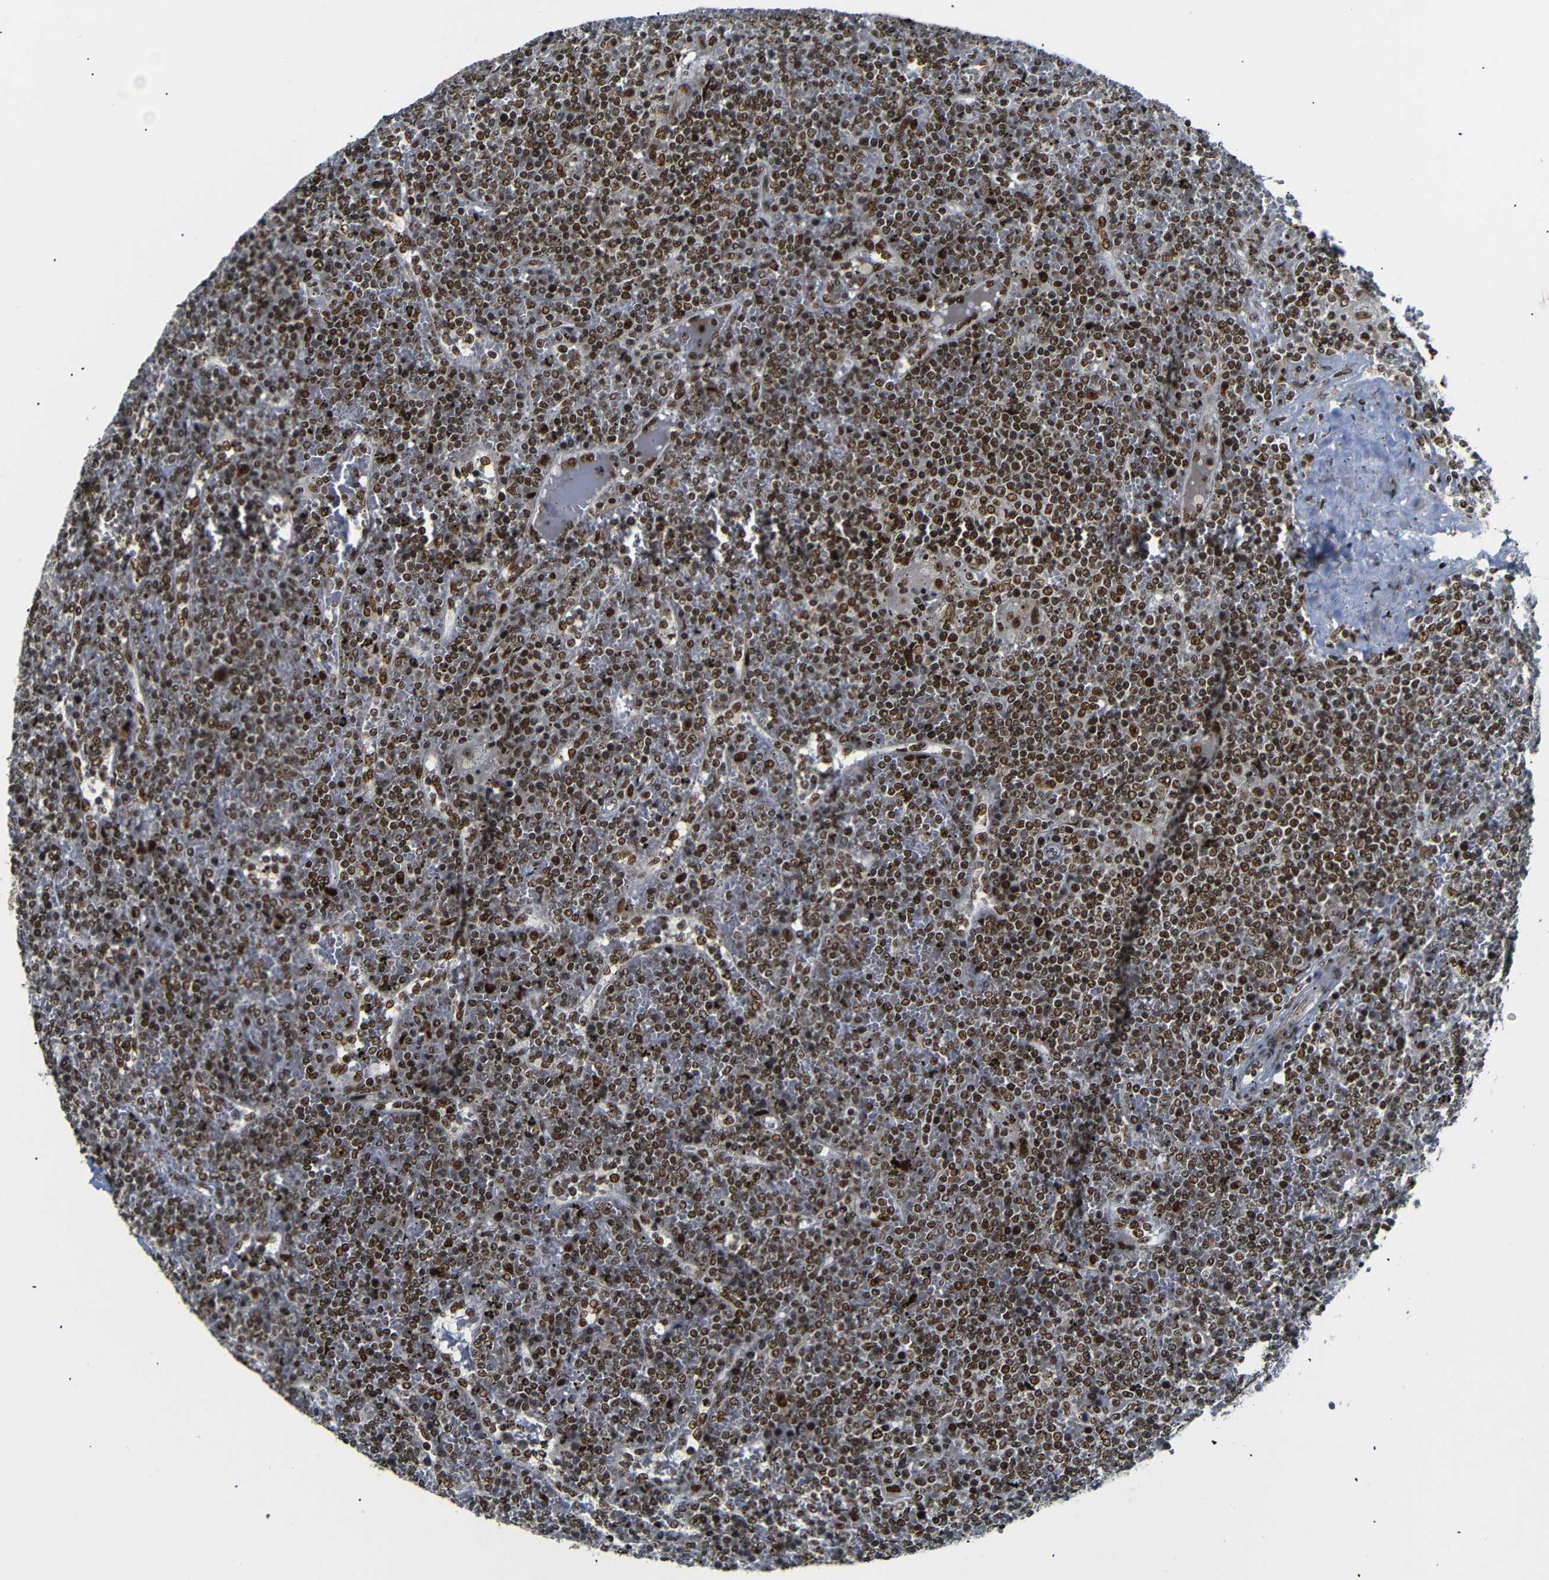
{"staining": {"intensity": "strong", "quantity": ">75%", "location": "nuclear"}, "tissue": "lymphoma", "cell_type": "Tumor cells", "image_type": "cancer", "snomed": [{"axis": "morphology", "description": "Malignant lymphoma, non-Hodgkin's type, Low grade"}, {"axis": "topography", "description": "Spleen"}], "caption": "Low-grade malignant lymphoma, non-Hodgkin's type stained with a brown dye displays strong nuclear positive positivity in about >75% of tumor cells.", "gene": "SETDB2", "patient": {"sex": "female", "age": 19}}